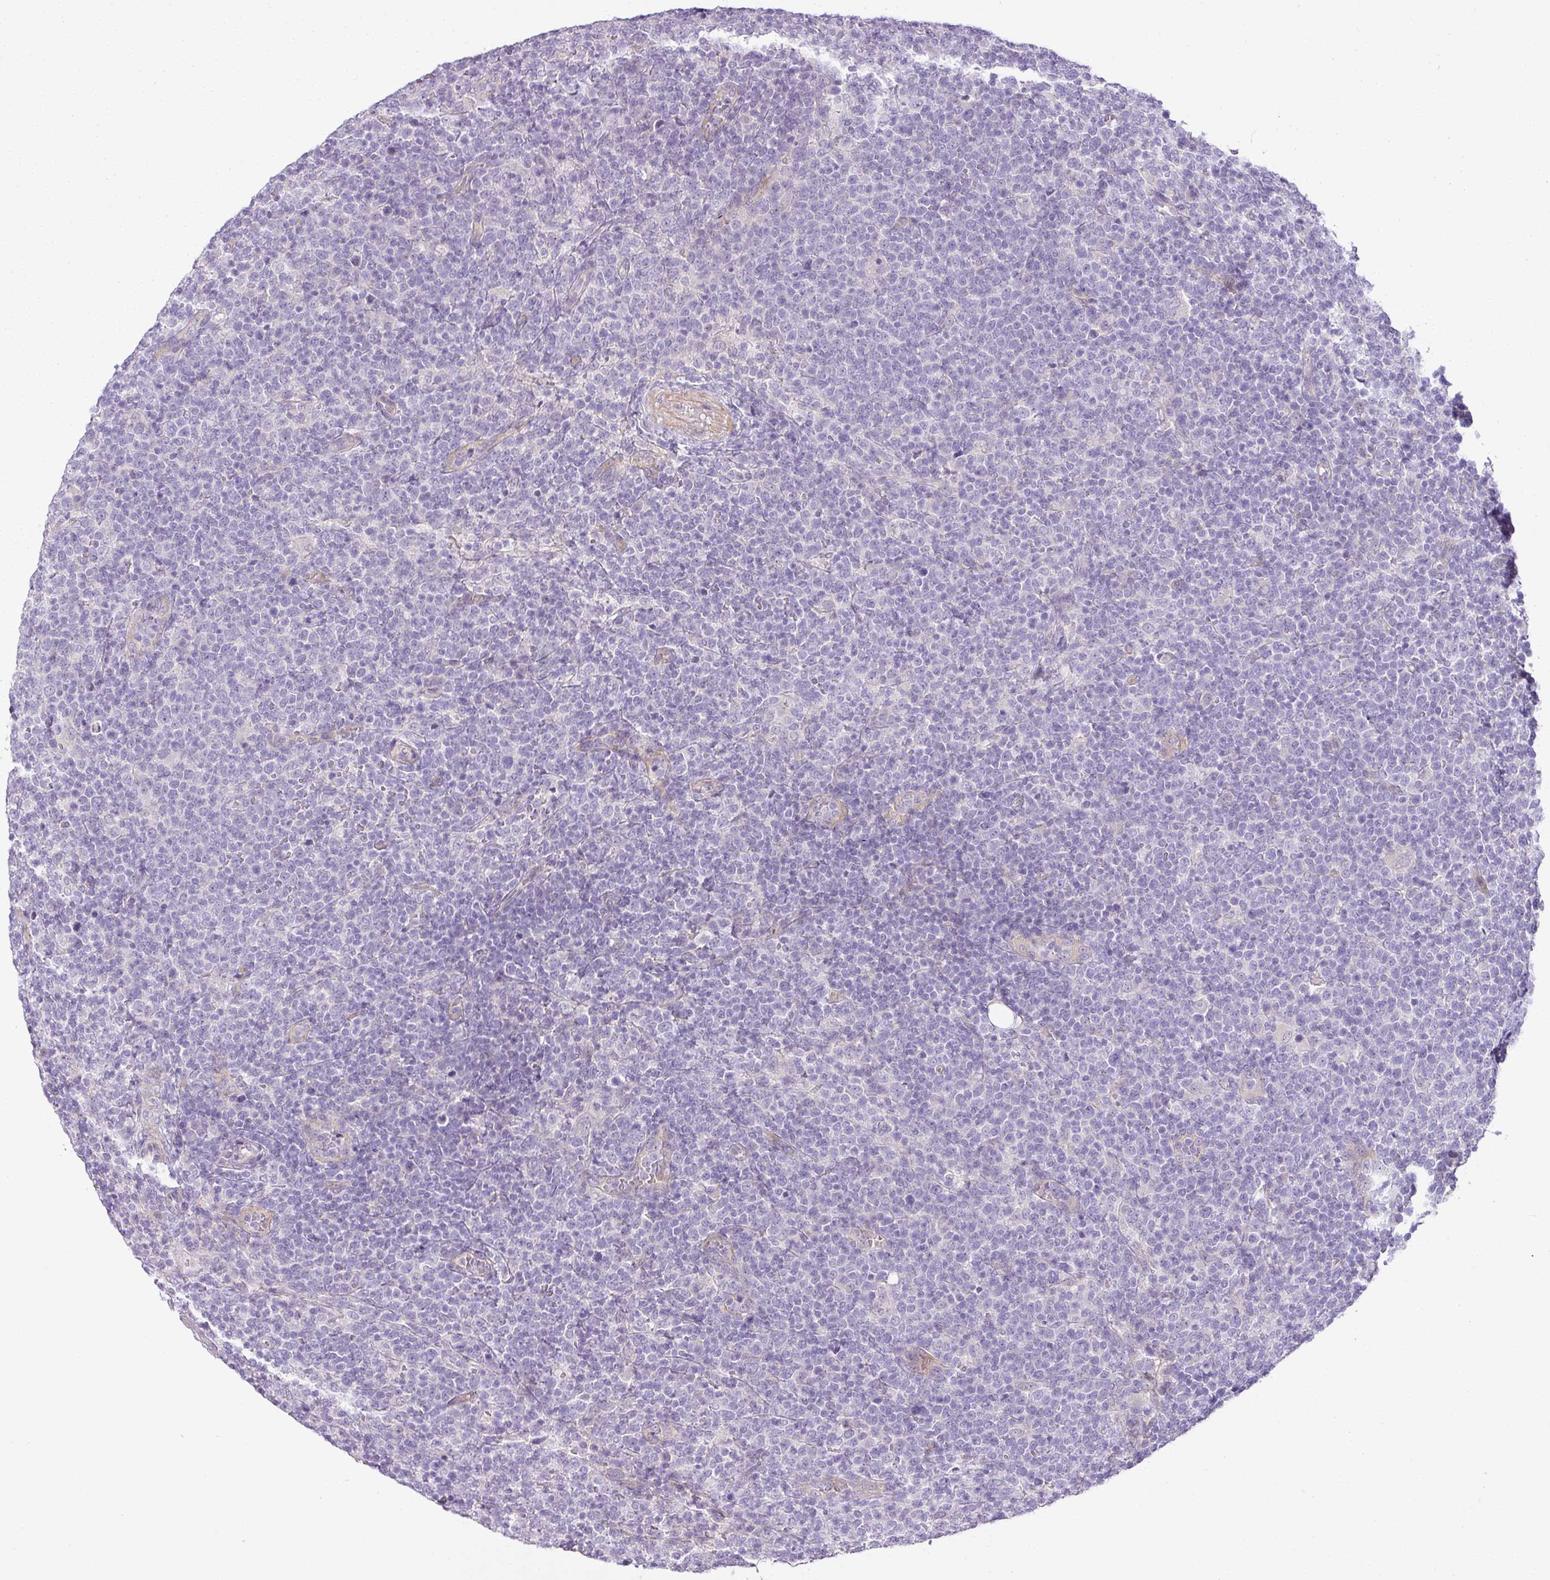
{"staining": {"intensity": "negative", "quantity": "none", "location": "none"}, "tissue": "lymphoma", "cell_type": "Tumor cells", "image_type": "cancer", "snomed": [{"axis": "morphology", "description": "Malignant lymphoma, non-Hodgkin's type, High grade"}, {"axis": "topography", "description": "Lymph node"}], "caption": "Lymphoma was stained to show a protein in brown. There is no significant staining in tumor cells. (DAB (3,3'-diaminobenzidine) immunohistochemistry, high magnification).", "gene": "RAX2", "patient": {"sex": "male", "age": 61}}